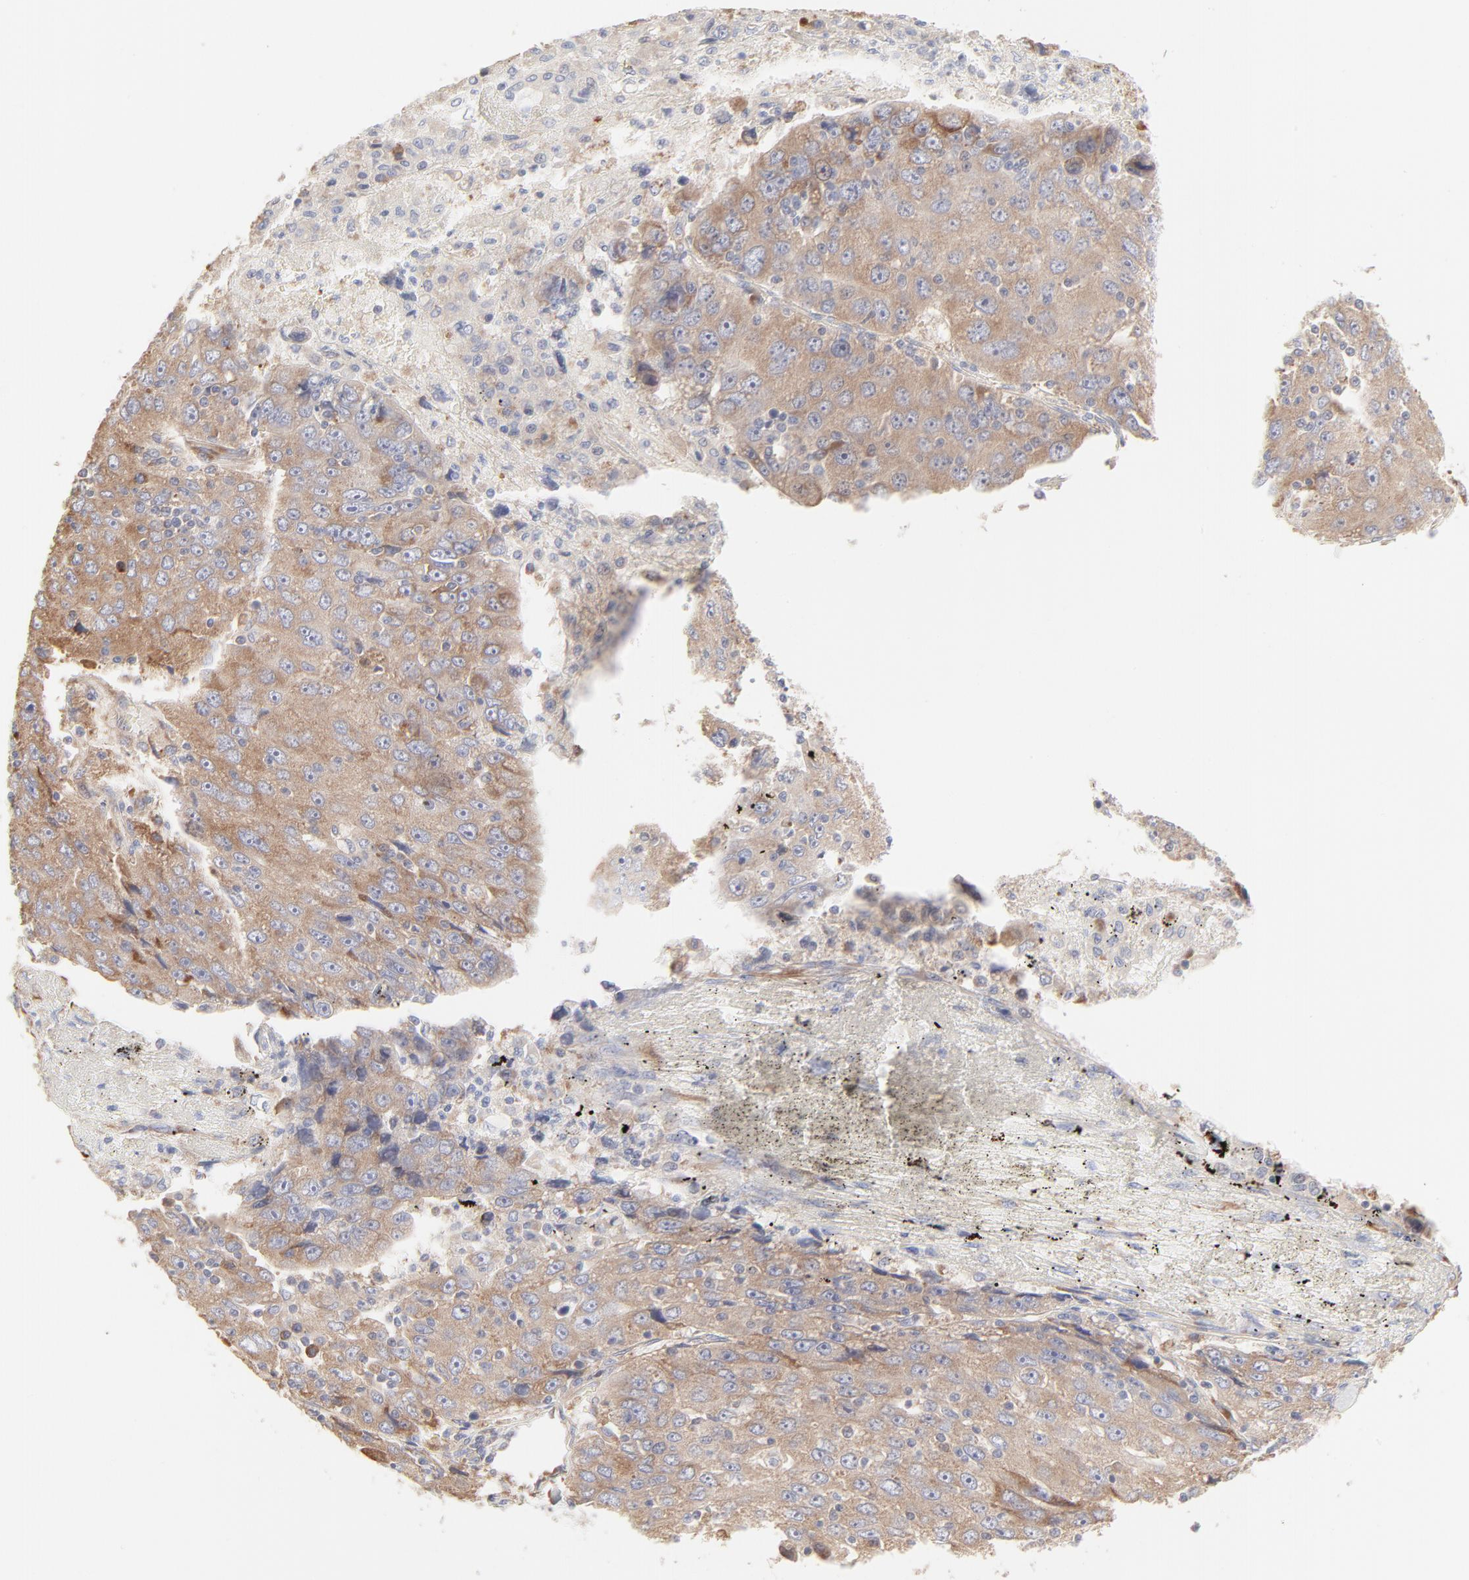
{"staining": {"intensity": "moderate", "quantity": ">75%", "location": "cytoplasmic/membranous"}, "tissue": "liver cancer", "cell_type": "Tumor cells", "image_type": "cancer", "snomed": [{"axis": "morphology", "description": "Carcinoma, Hepatocellular, NOS"}, {"axis": "topography", "description": "Liver"}], "caption": "This is an image of immunohistochemistry (IHC) staining of hepatocellular carcinoma (liver), which shows moderate expression in the cytoplasmic/membranous of tumor cells.", "gene": "RPS21", "patient": {"sex": "male", "age": 49}}